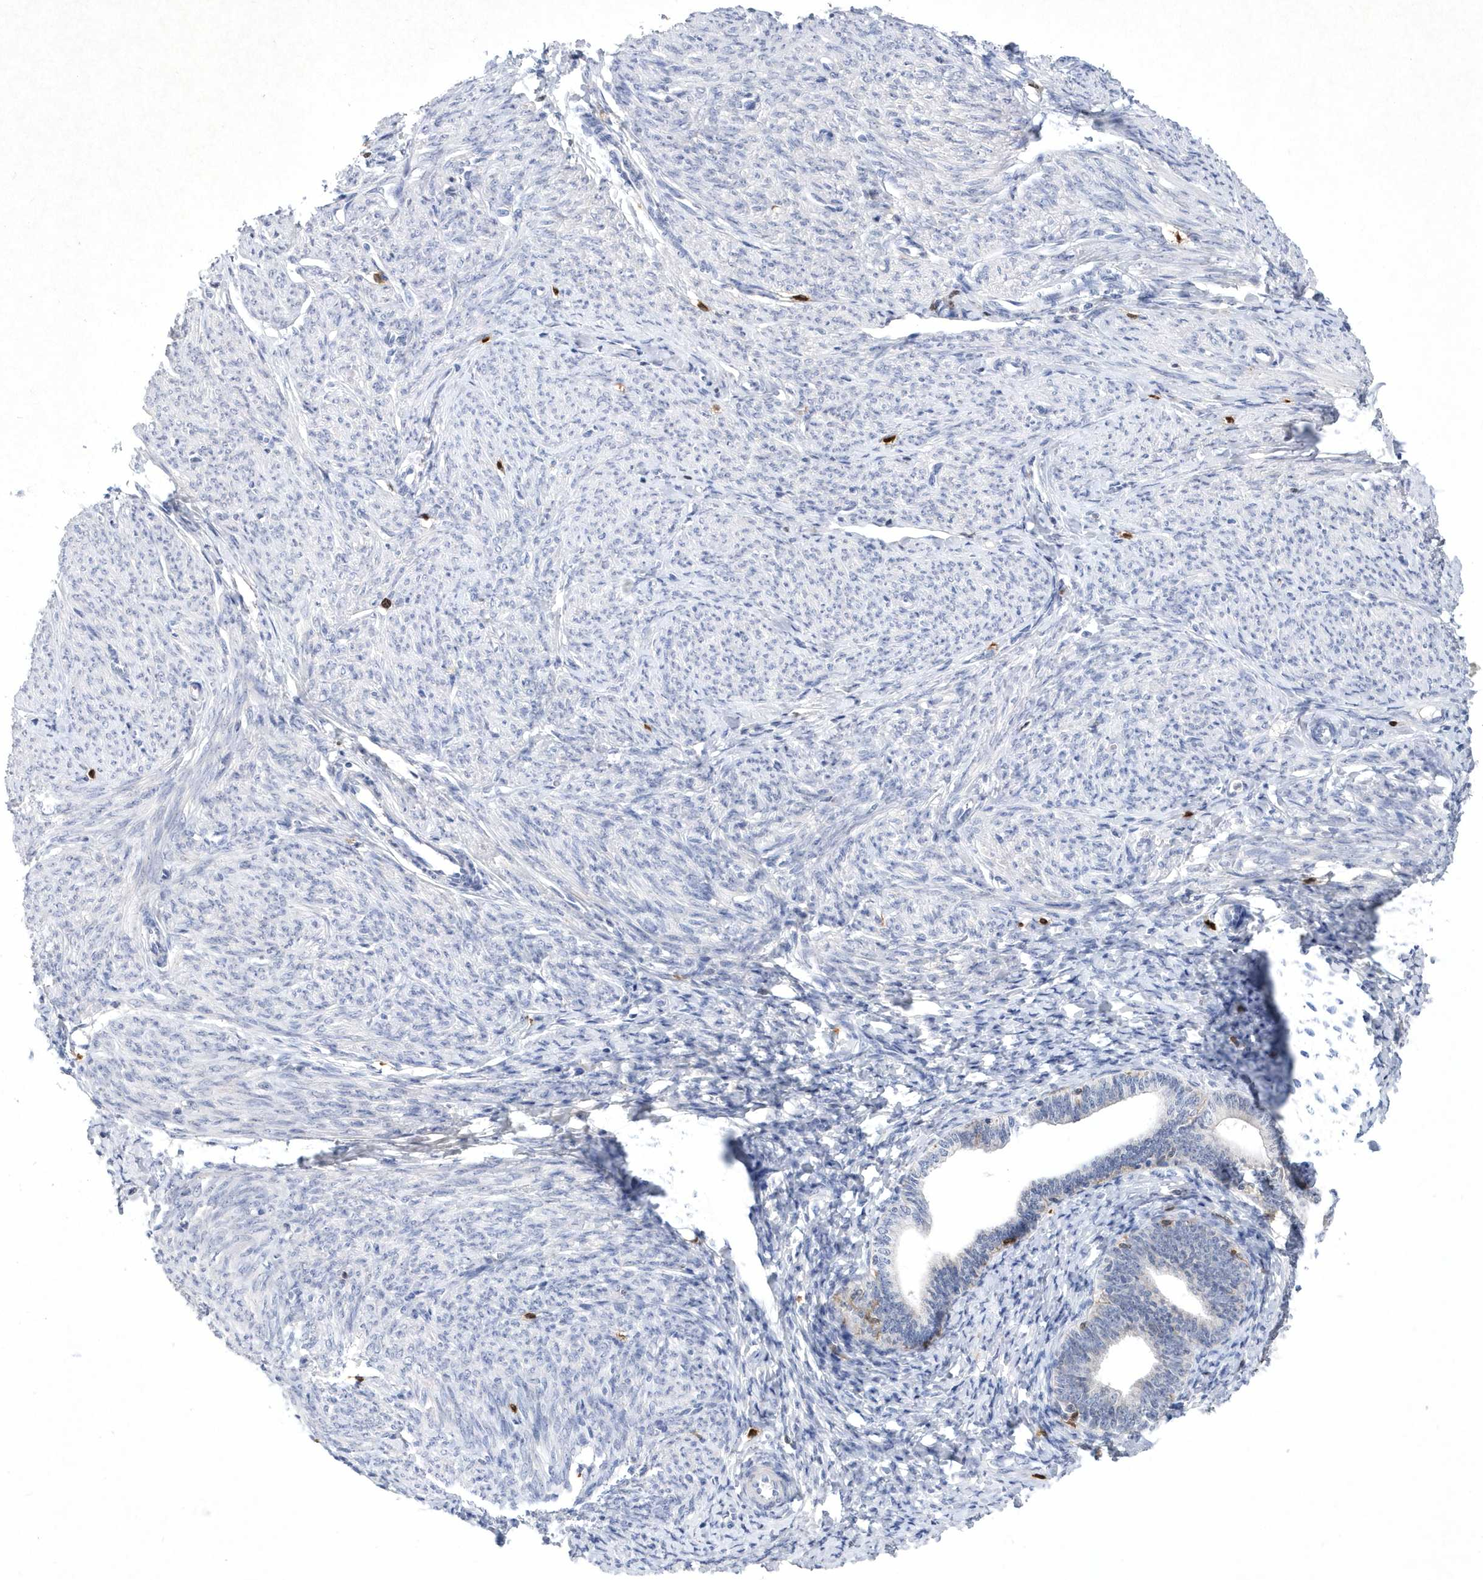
{"staining": {"intensity": "negative", "quantity": "none", "location": "none"}, "tissue": "endometrium", "cell_type": "Cells in endometrial stroma", "image_type": "normal", "snomed": [{"axis": "morphology", "description": "Normal tissue, NOS"}, {"axis": "topography", "description": "Endometrium"}], "caption": "DAB immunohistochemical staining of unremarkable human endometrium shows no significant staining in cells in endometrial stroma.", "gene": "BHLHA15", "patient": {"sex": "female", "age": 72}}